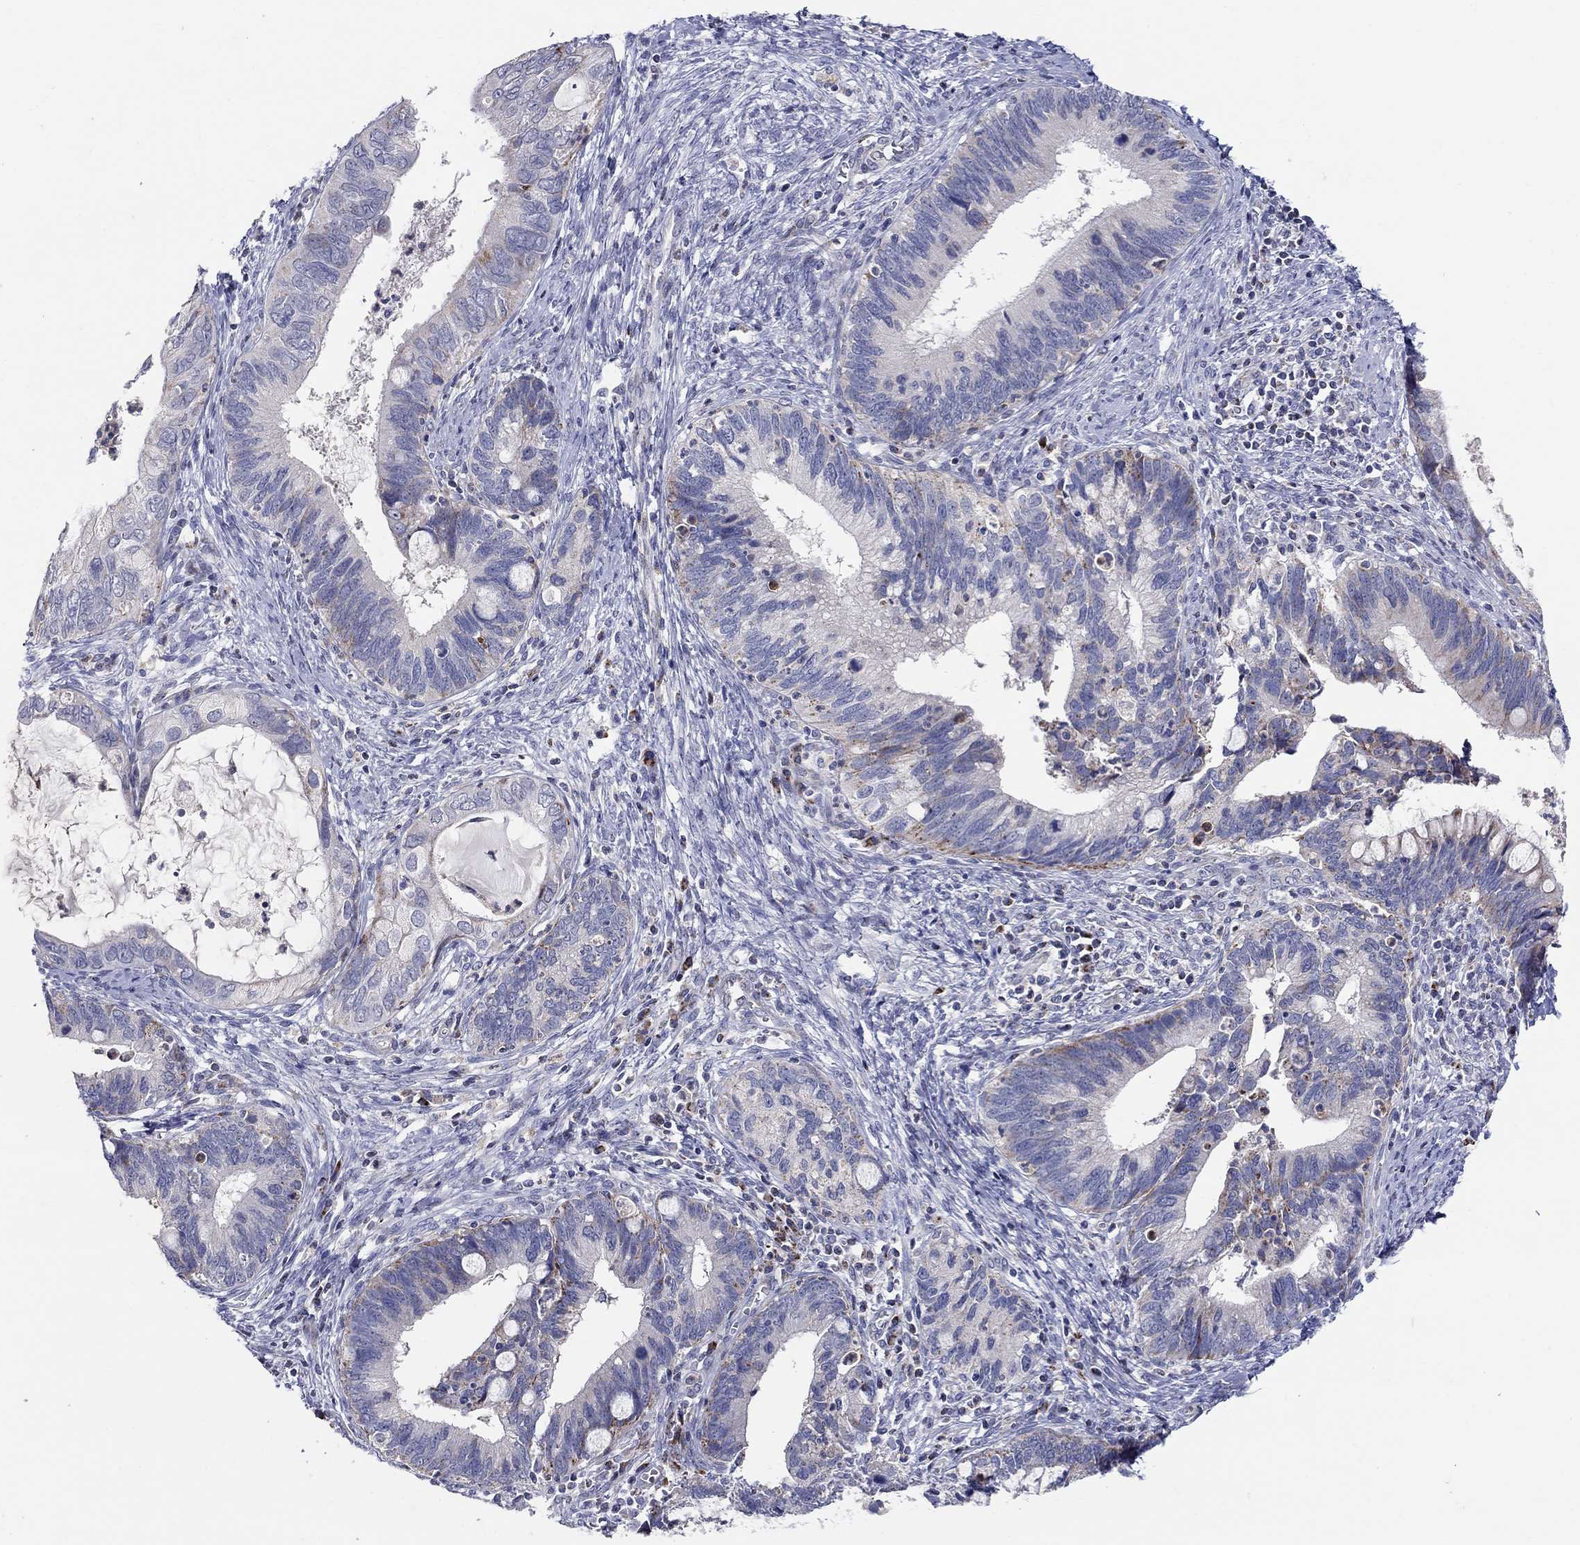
{"staining": {"intensity": "strong", "quantity": "<25%", "location": "cytoplasmic/membranous"}, "tissue": "cervical cancer", "cell_type": "Tumor cells", "image_type": "cancer", "snomed": [{"axis": "morphology", "description": "Adenocarcinoma, NOS"}, {"axis": "topography", "description": "Cervix"}], "caption": "Immunohistochemistry (IHC) (DAB (3,3'-diaminobenzidine)) staining of human cervical cancer (adenocarcinoma) shows strong cytoplasmic/membranous protein positivity in about <25% of tumor cells.", "gene": "HMX2", "patient": {"sex": "female", "age": 42}}